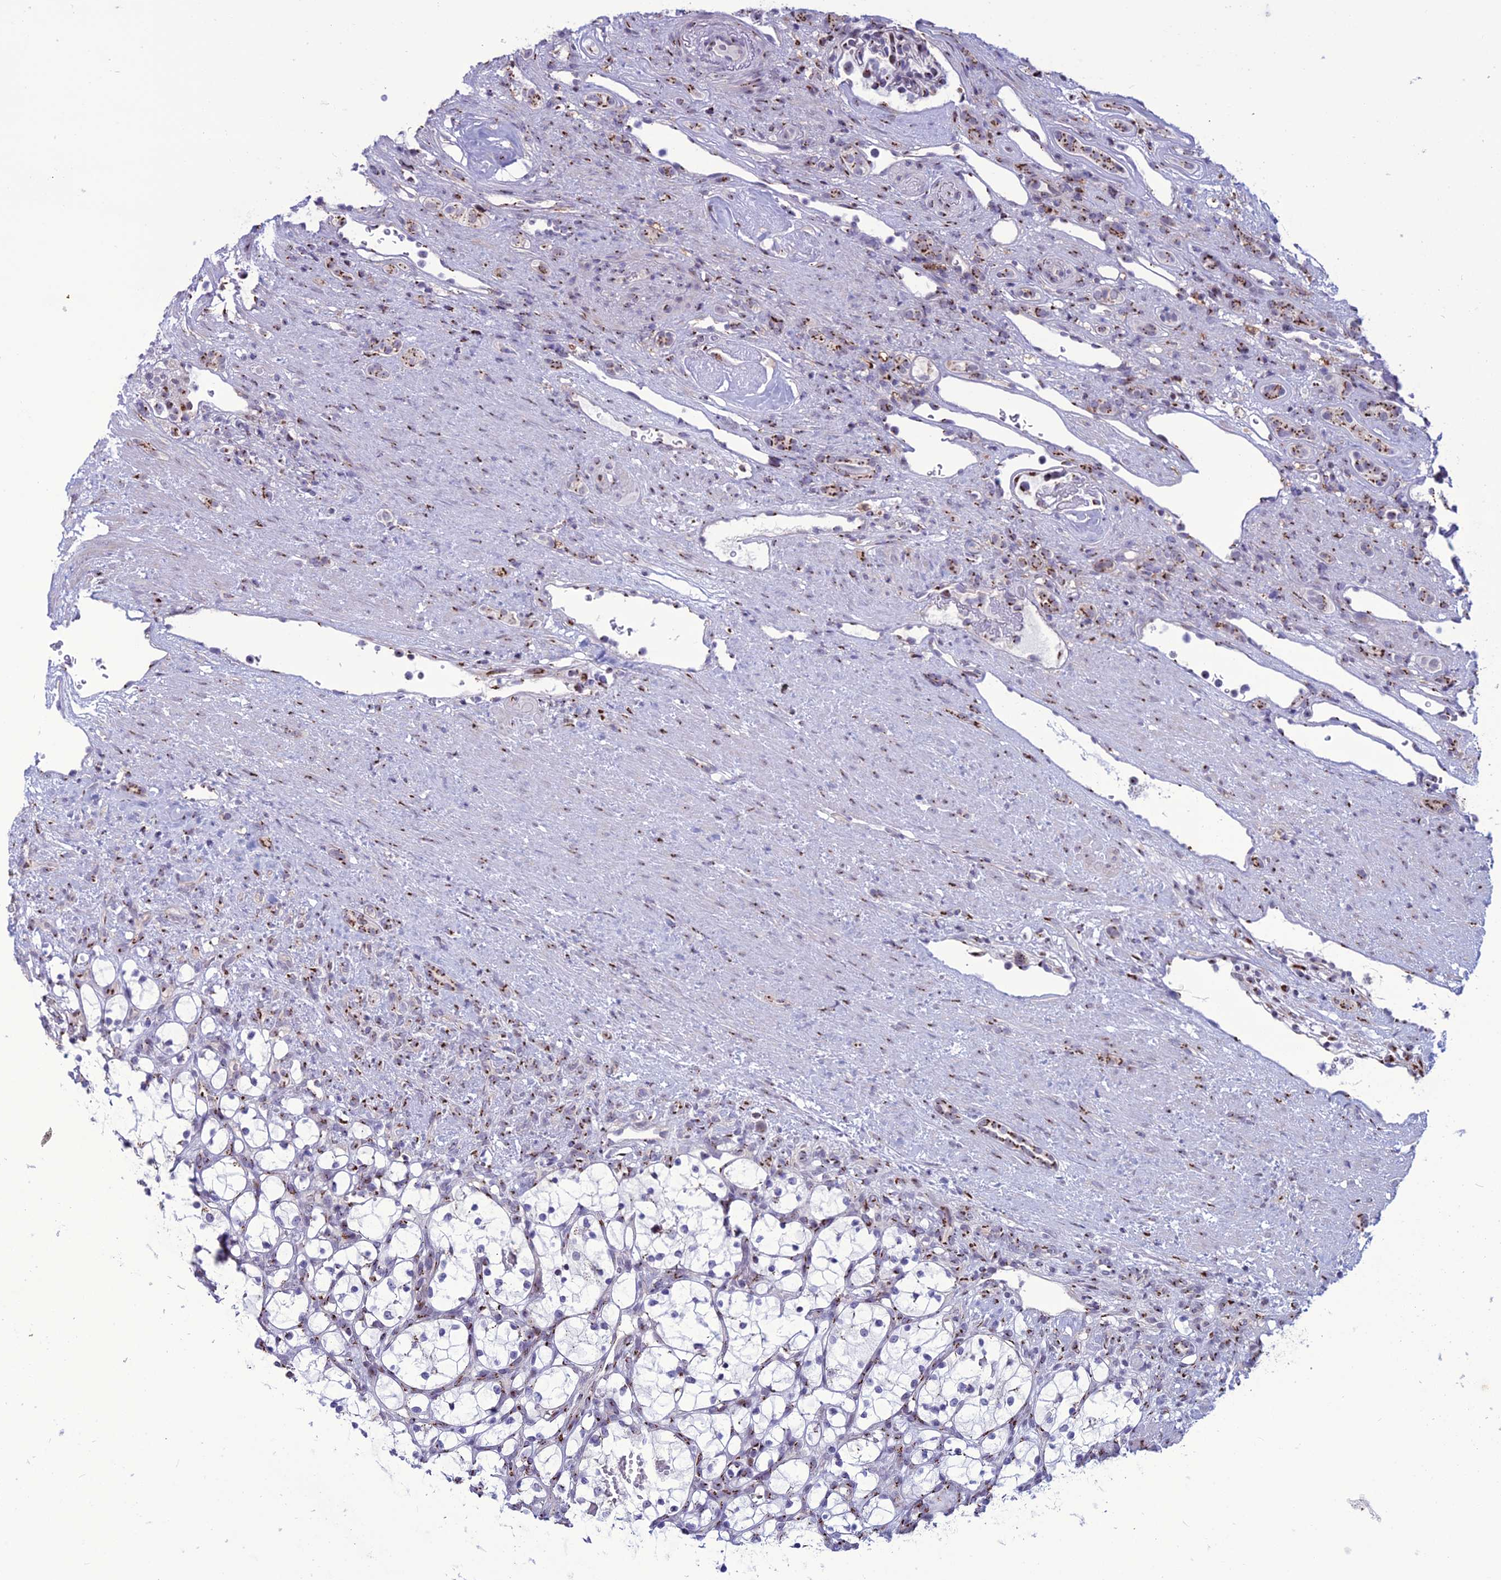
{"staining": {"intensity": "negative", "quantity": "none", "location": "none"}, "tissue": "renal cancer", "cell_type": "Tumor cells", "image_type": "cancer", "snomed": [{"axis": "morphology", "description": "Adenocarcinoma, NOS"}, {"axis": "topography", "description": "Kidney"}], "caption": "Immunohistochemistry (IHC) histopathology image of neoplastic tissue: adenocarcinoma (renal) stained with DAB shows no significant protein expression in tumor cells.", "gene": "PLEKHA4", "patient": {"sex": "female", "age": 69}}